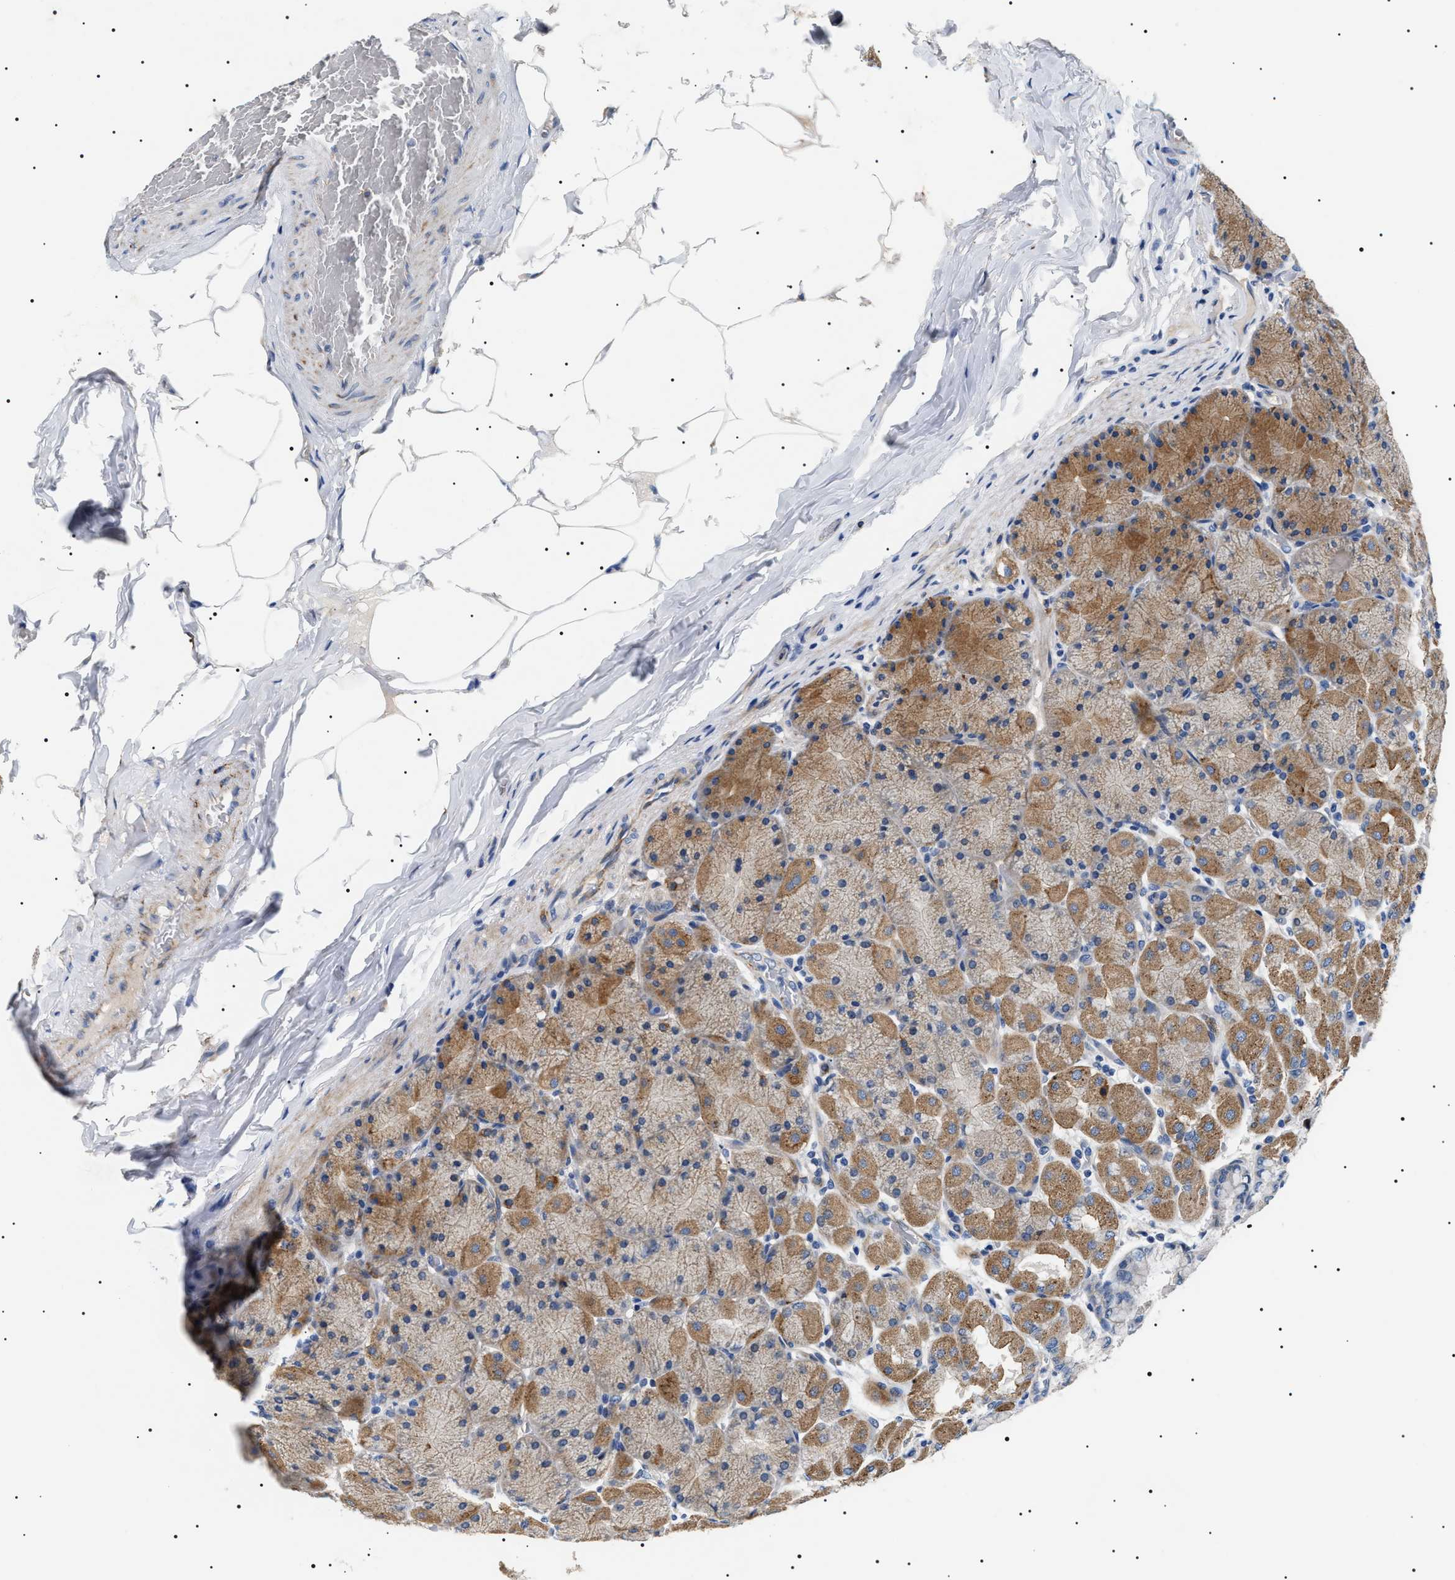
{"staining": {"intensity": "moderate", "quantity": ">75%", "location": "cytoplasmic/membranous"}, "tissue": "stomach", "cell_type": "Glandular cells", "image_type": "normal", "snomed": [{"axis": "morphology", "description": "Normal tissue, NOS"}, {"axis": "topography", "description": "Stomach, upper"}], "caption": "This histopathology image shows IHC staining of unremarkable stomach, with medium moderate cytoplasmic/membranous expression in approximately >75% of glandular cells.", "gene": "TMEM222", "patient": {"sex": "female", "age": 56}}